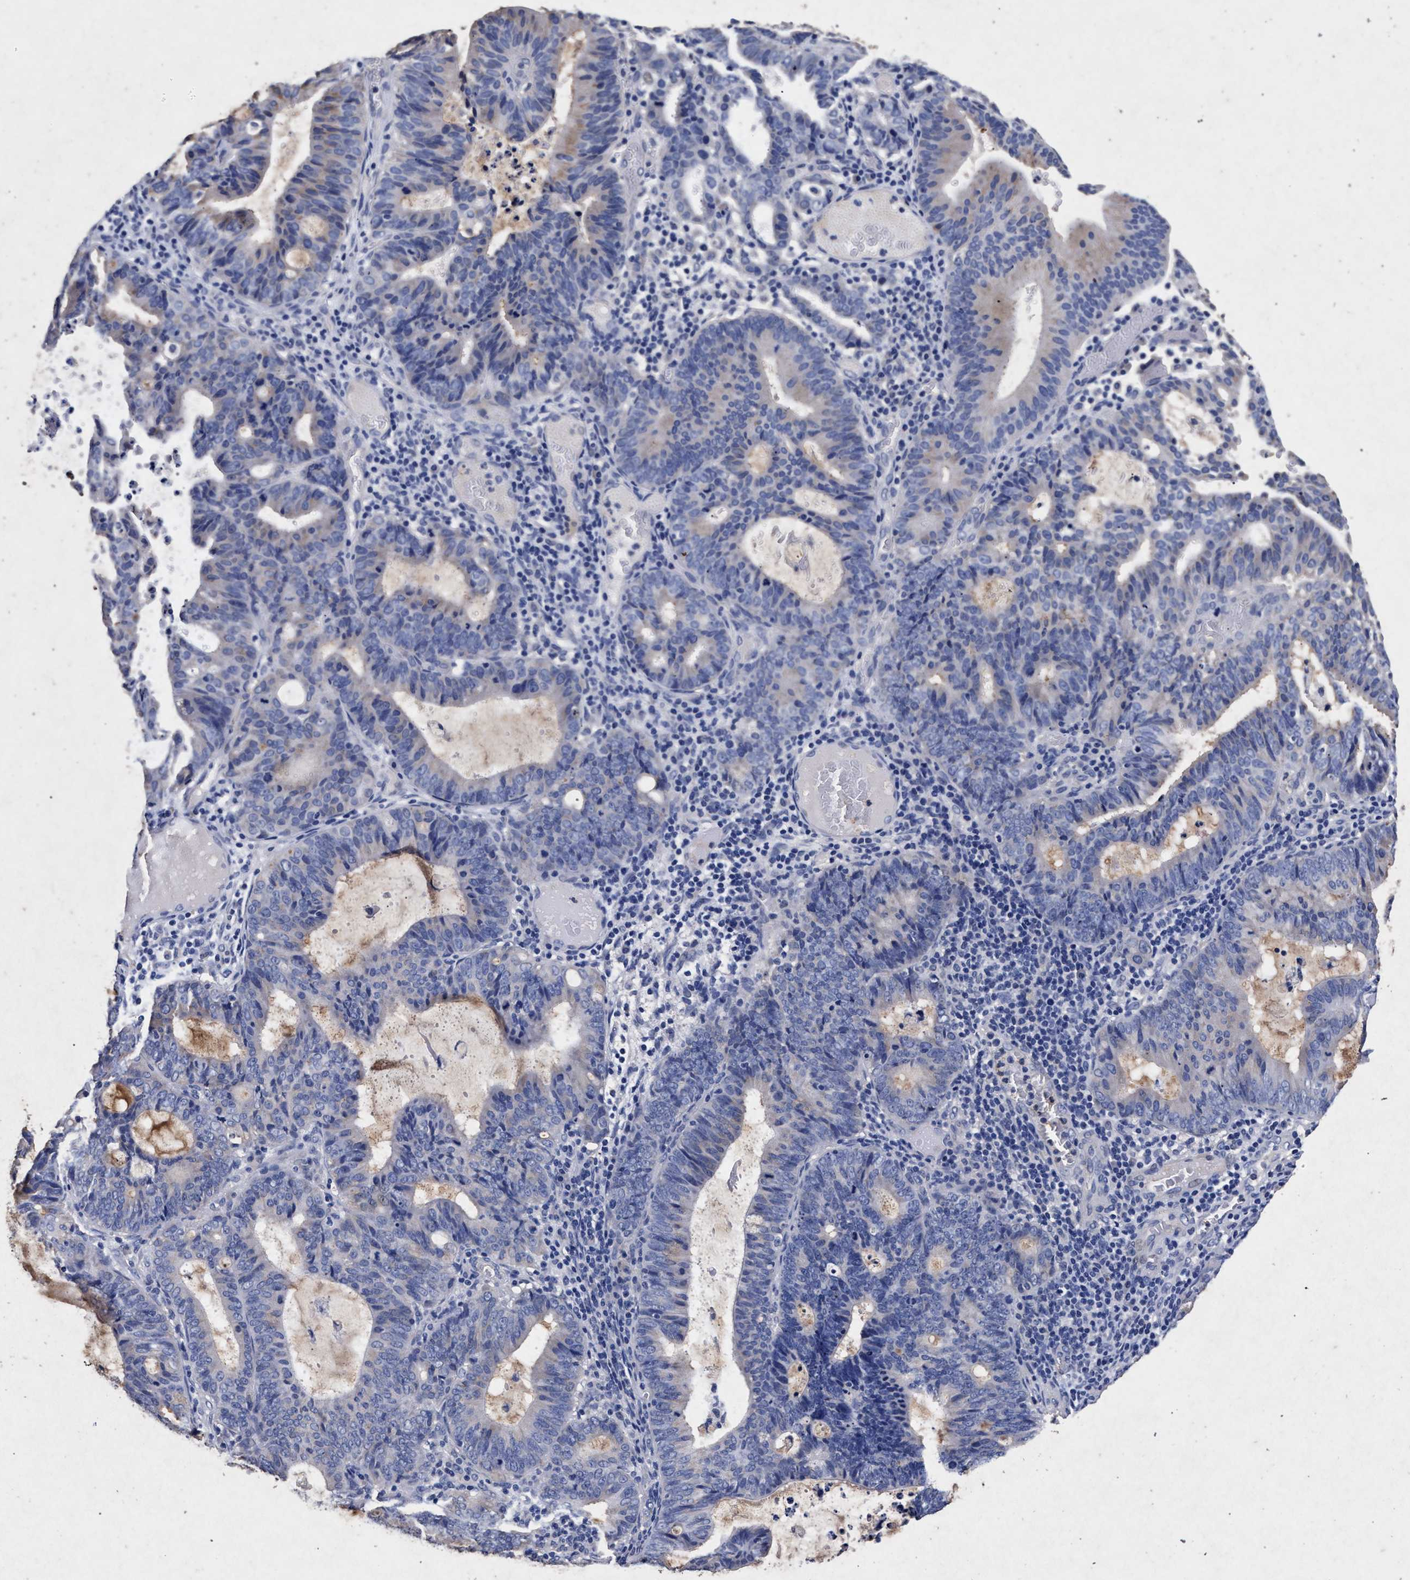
{"staining": {"intensity": "negative", "quantity": "none", "location": "none"}, "tissue": "endometrial cancer", "cell_type": "Tumor cells", "image_type": "cancer", "snomed": [{"axis": "morphology", "description": "Adenocarcinoma, NOS"}, {"axis": "topography", "description": "Uterus"}], "caption": "There is no significant staining in tumor cells of endometrial cancer (adenocarcinoma). (DAB immunohistochemistry with hematoxylin counter stain).", "gene": "ATP1A2", "patient": {"sex": "female", "age": 83}}